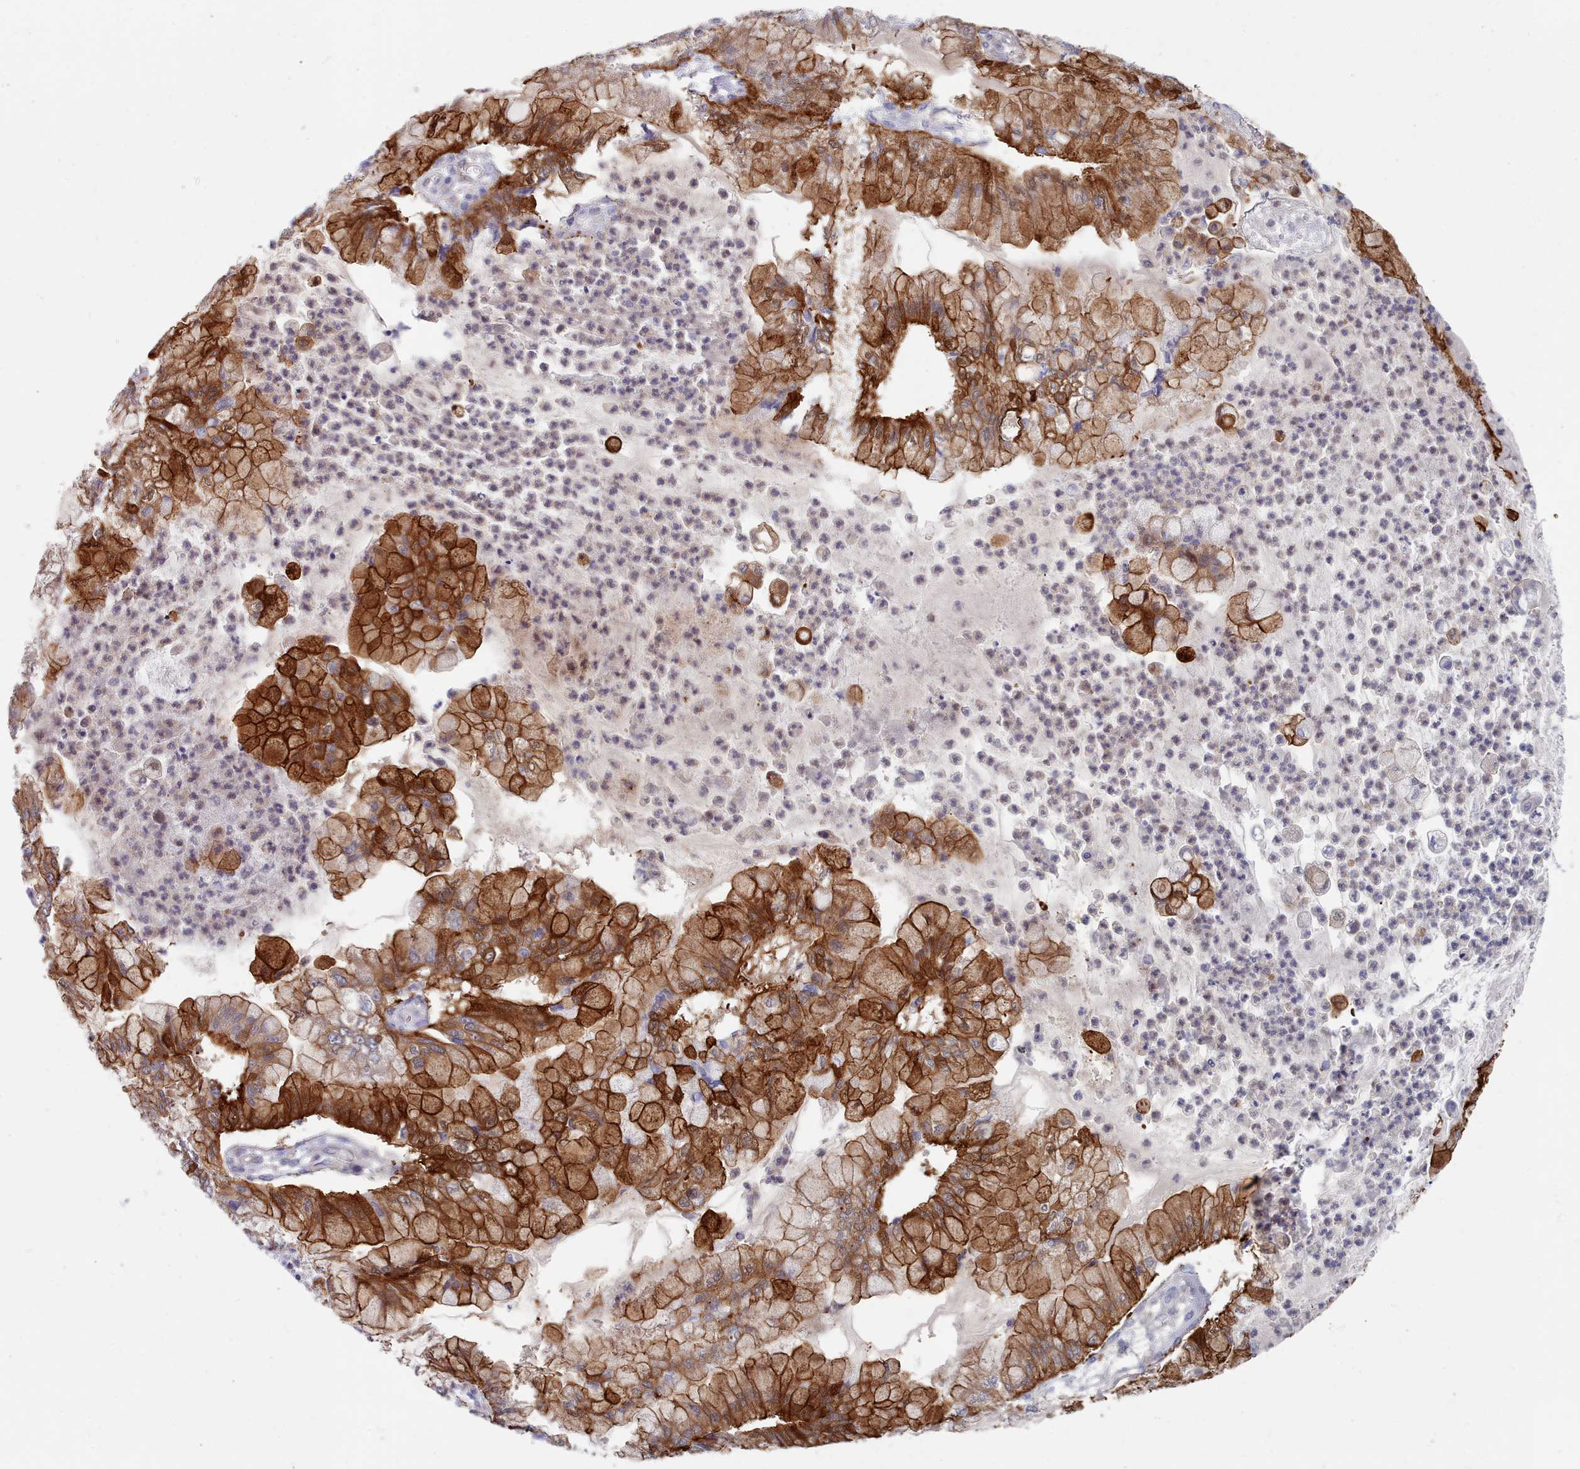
{"staining": {"intensity": "strong", "quantity": "25%-75%", "location": "cytoplasmic/membranous,nuclear"}, "tissue": "pancreatic cancer", "cell_type": "Tumor cells", "image_type": "cancer", "snomed": [{"axis": "morphology", "description": "Adenocarcinoma, NOS"}, {"axis": "topography", "description": "Pancreas"}], "caption": "Immunohistochemistry of adenocarcinoma (pancreatic) reveals high levels of strong cytoplasmic/membranous and nuclear expression in about 25%-75% of tumor cells.", "gene": "G6PC1", "patient": {"sex": "male", "age": 73}}